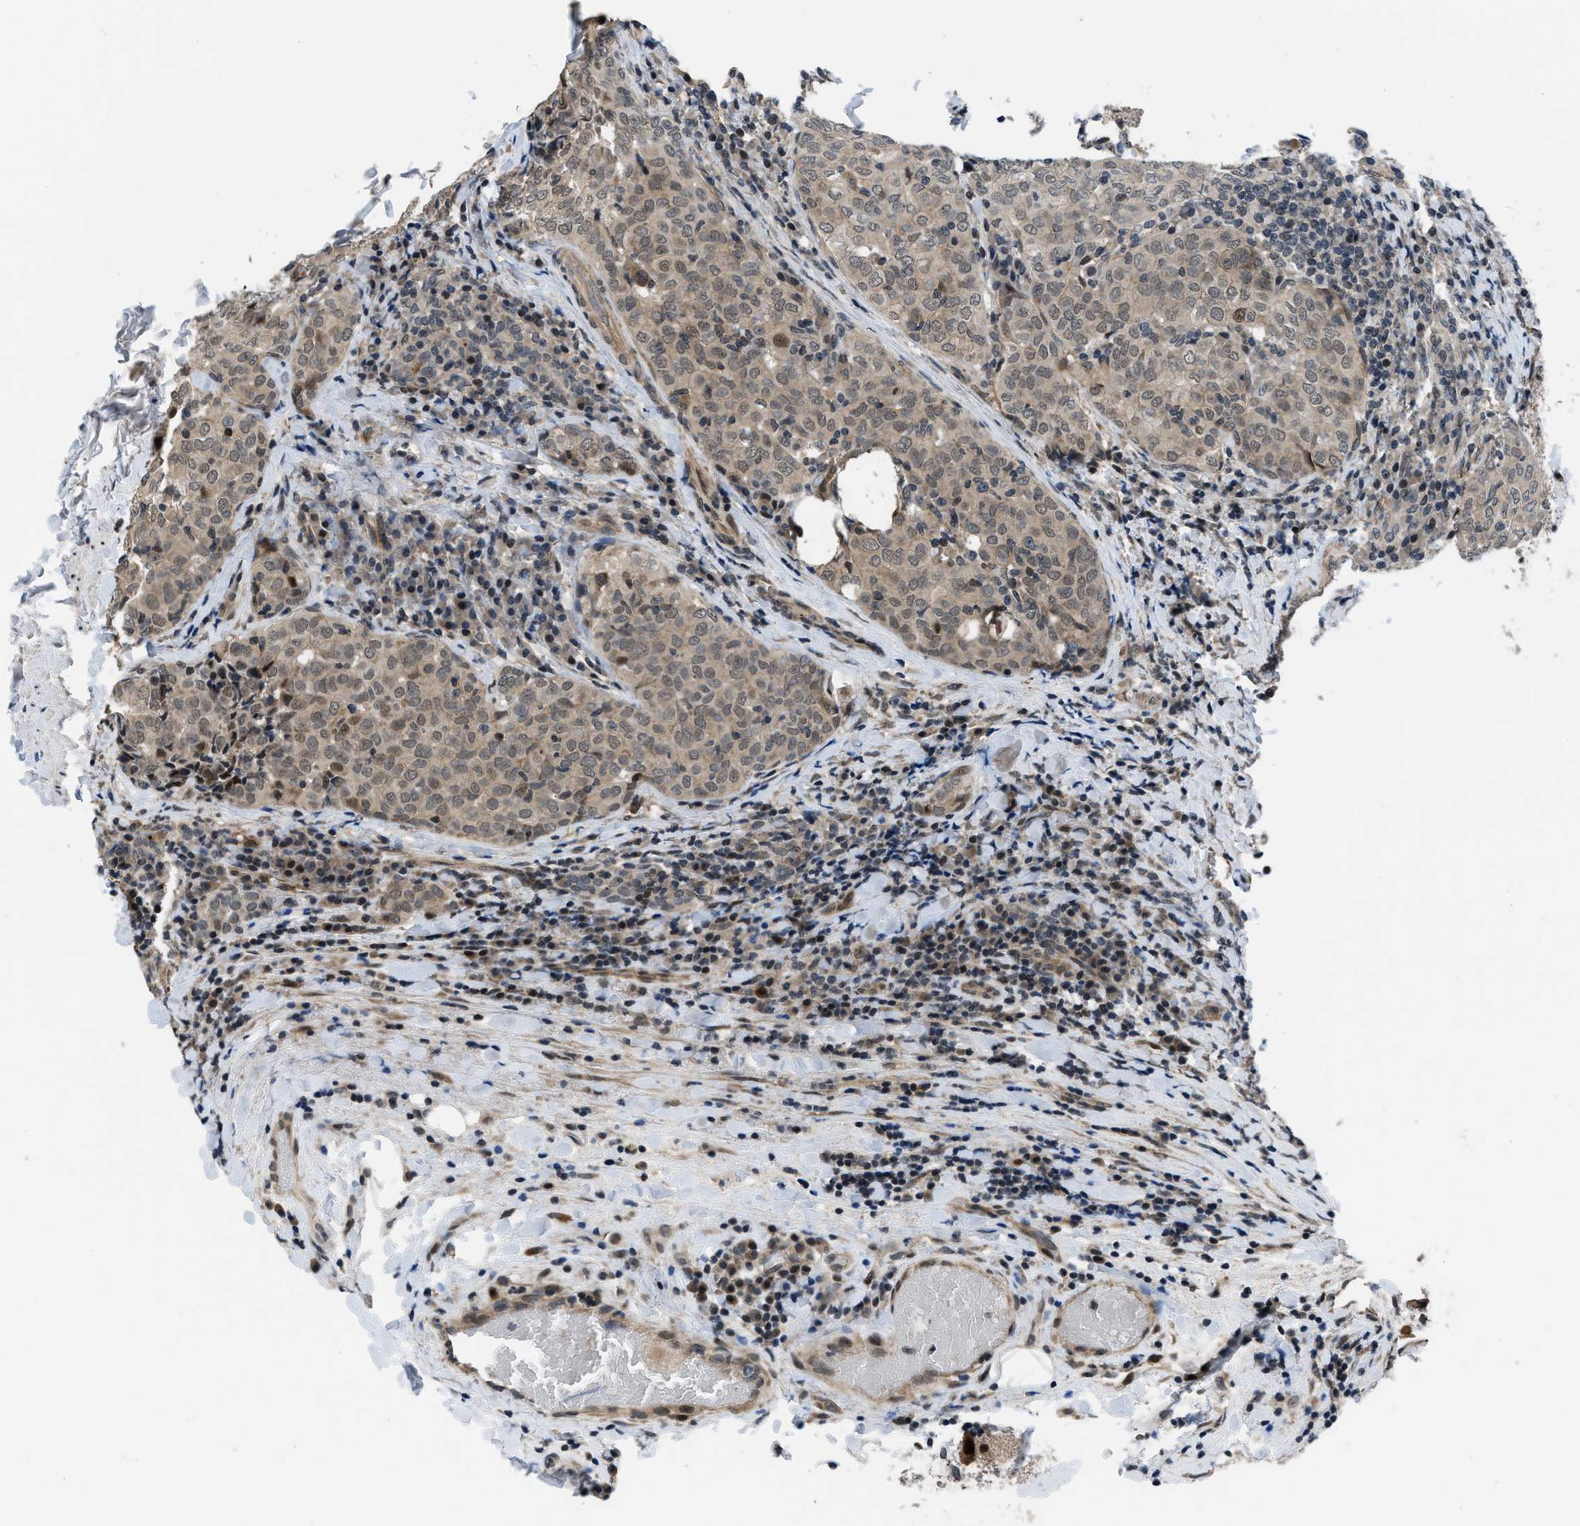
{"staining": {"intensity": "weak", "quantity": ">75%", "location": "cytoplasmic/membranous,nuclear"}, "tissue": "thyroid cancer", "cell_type": "Tumor cells", "image_type": "cancer", "snomed": [{"axis": "morphology", "description": "Normal tissue, NOS"}, {"axis": "morphology", "description": "Papillary adenocarcinoma, NOS"}, {"axis": "topography", "description": "Thyroid gland"}], "caption": "The photomicrograph displays staining of thyroid papillary adenocarcinoma, revealing weak cytoplasmic/membranous and nuclear protein positivity (brown color) within tumor cells. Using DAB (3,3'-diaminobenzidine) (brown) and hematoxylin (blue) stains, captured at high magnification using brightfield microscopy.", "gene": "SETD5", "patient": {"sex": "female", "age": 30}}